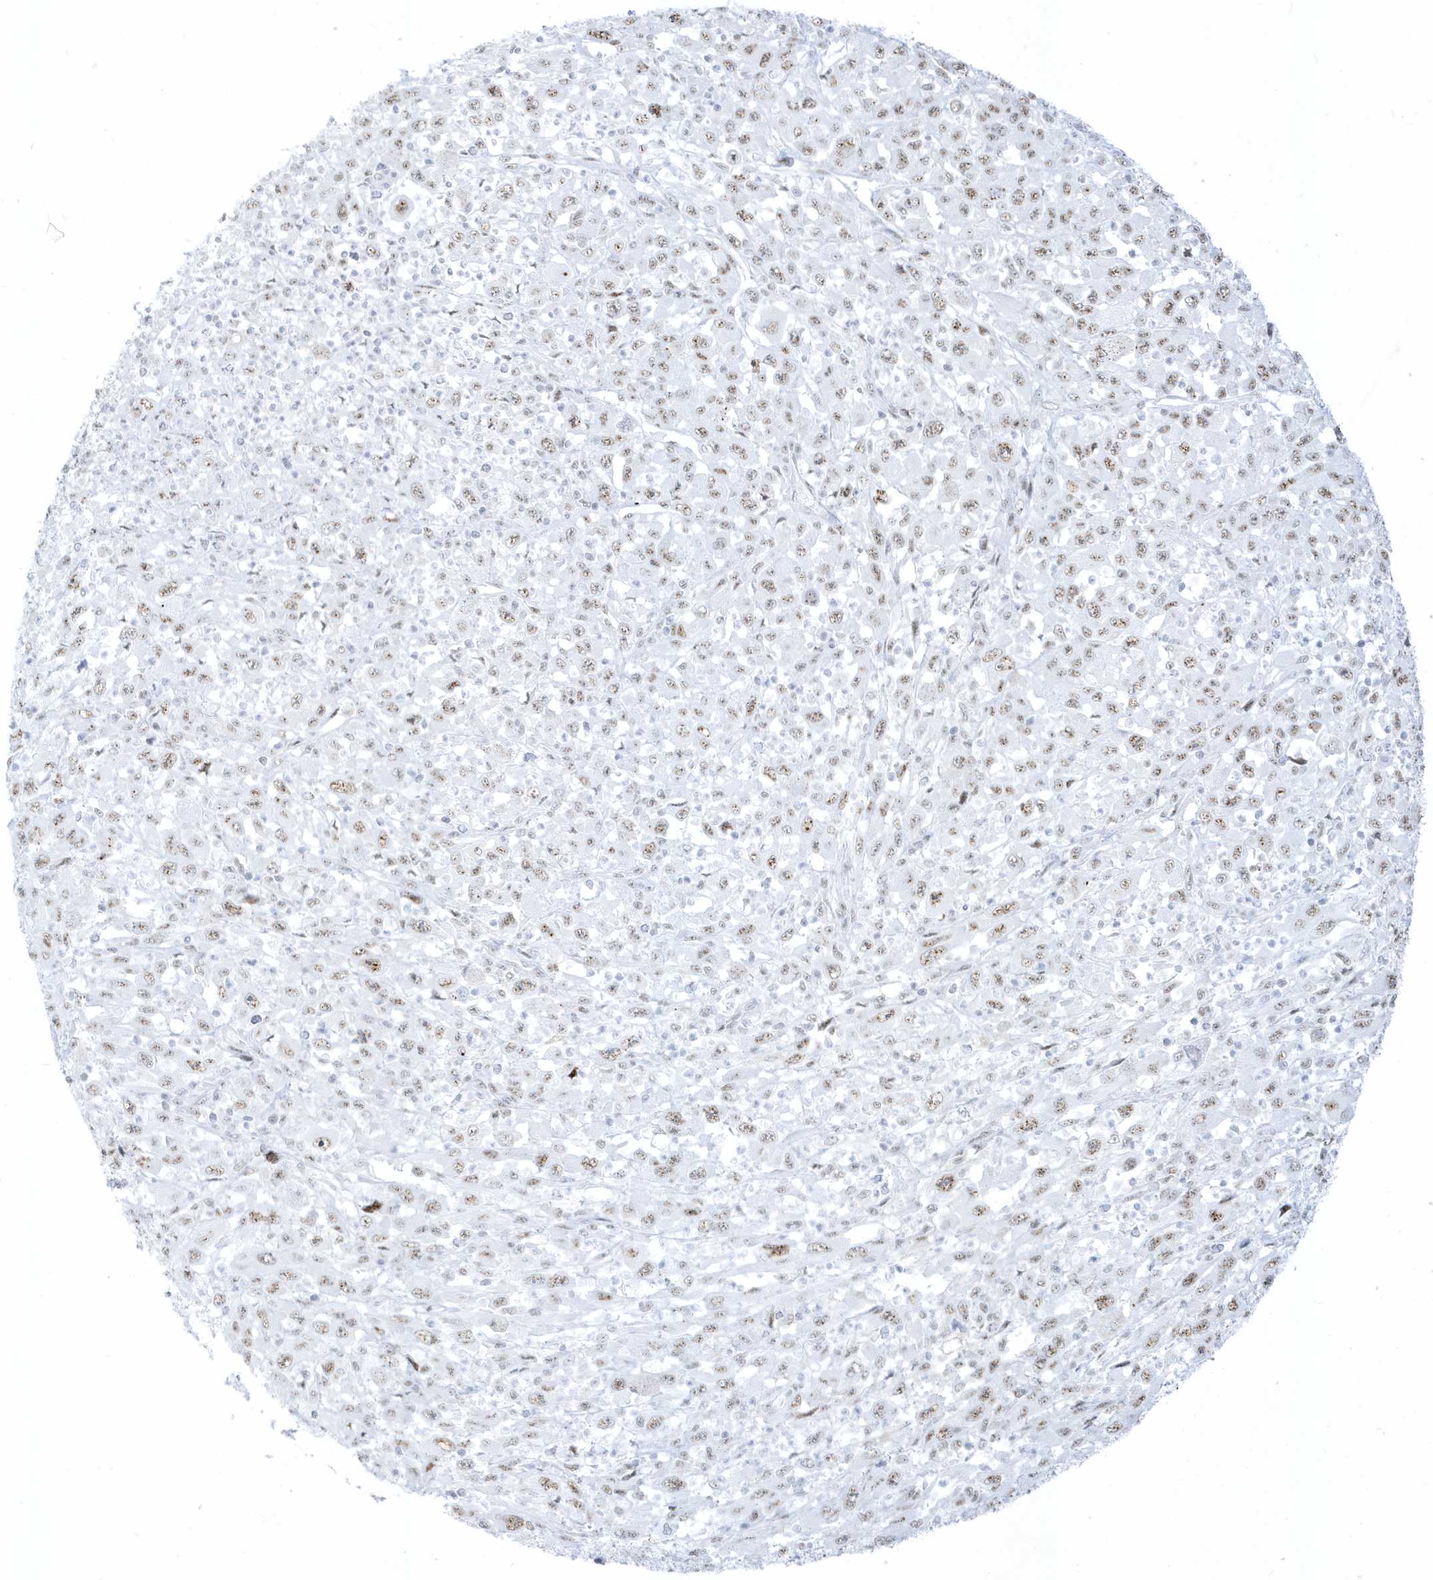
{"staining": {"intensity": "moderate", "quantity": ">75%", "location": "nuclear"}, "tissue": "melanoma", "cell_type": "Tumor cells", "image_type": "cancer", "snomed": [{"axis": "morphology", "description": "Malignant melanoma, Metastatic site"}, {"axis": "topography", "description": "Skin"}], "caption": "This micrograph displays IHC staining of melanoma, with medium moderate nuclear staining in approximately >75% of tumor cells.", "gene": "PLEKHN1", "patient": {"sex": "female", "age": 56}}